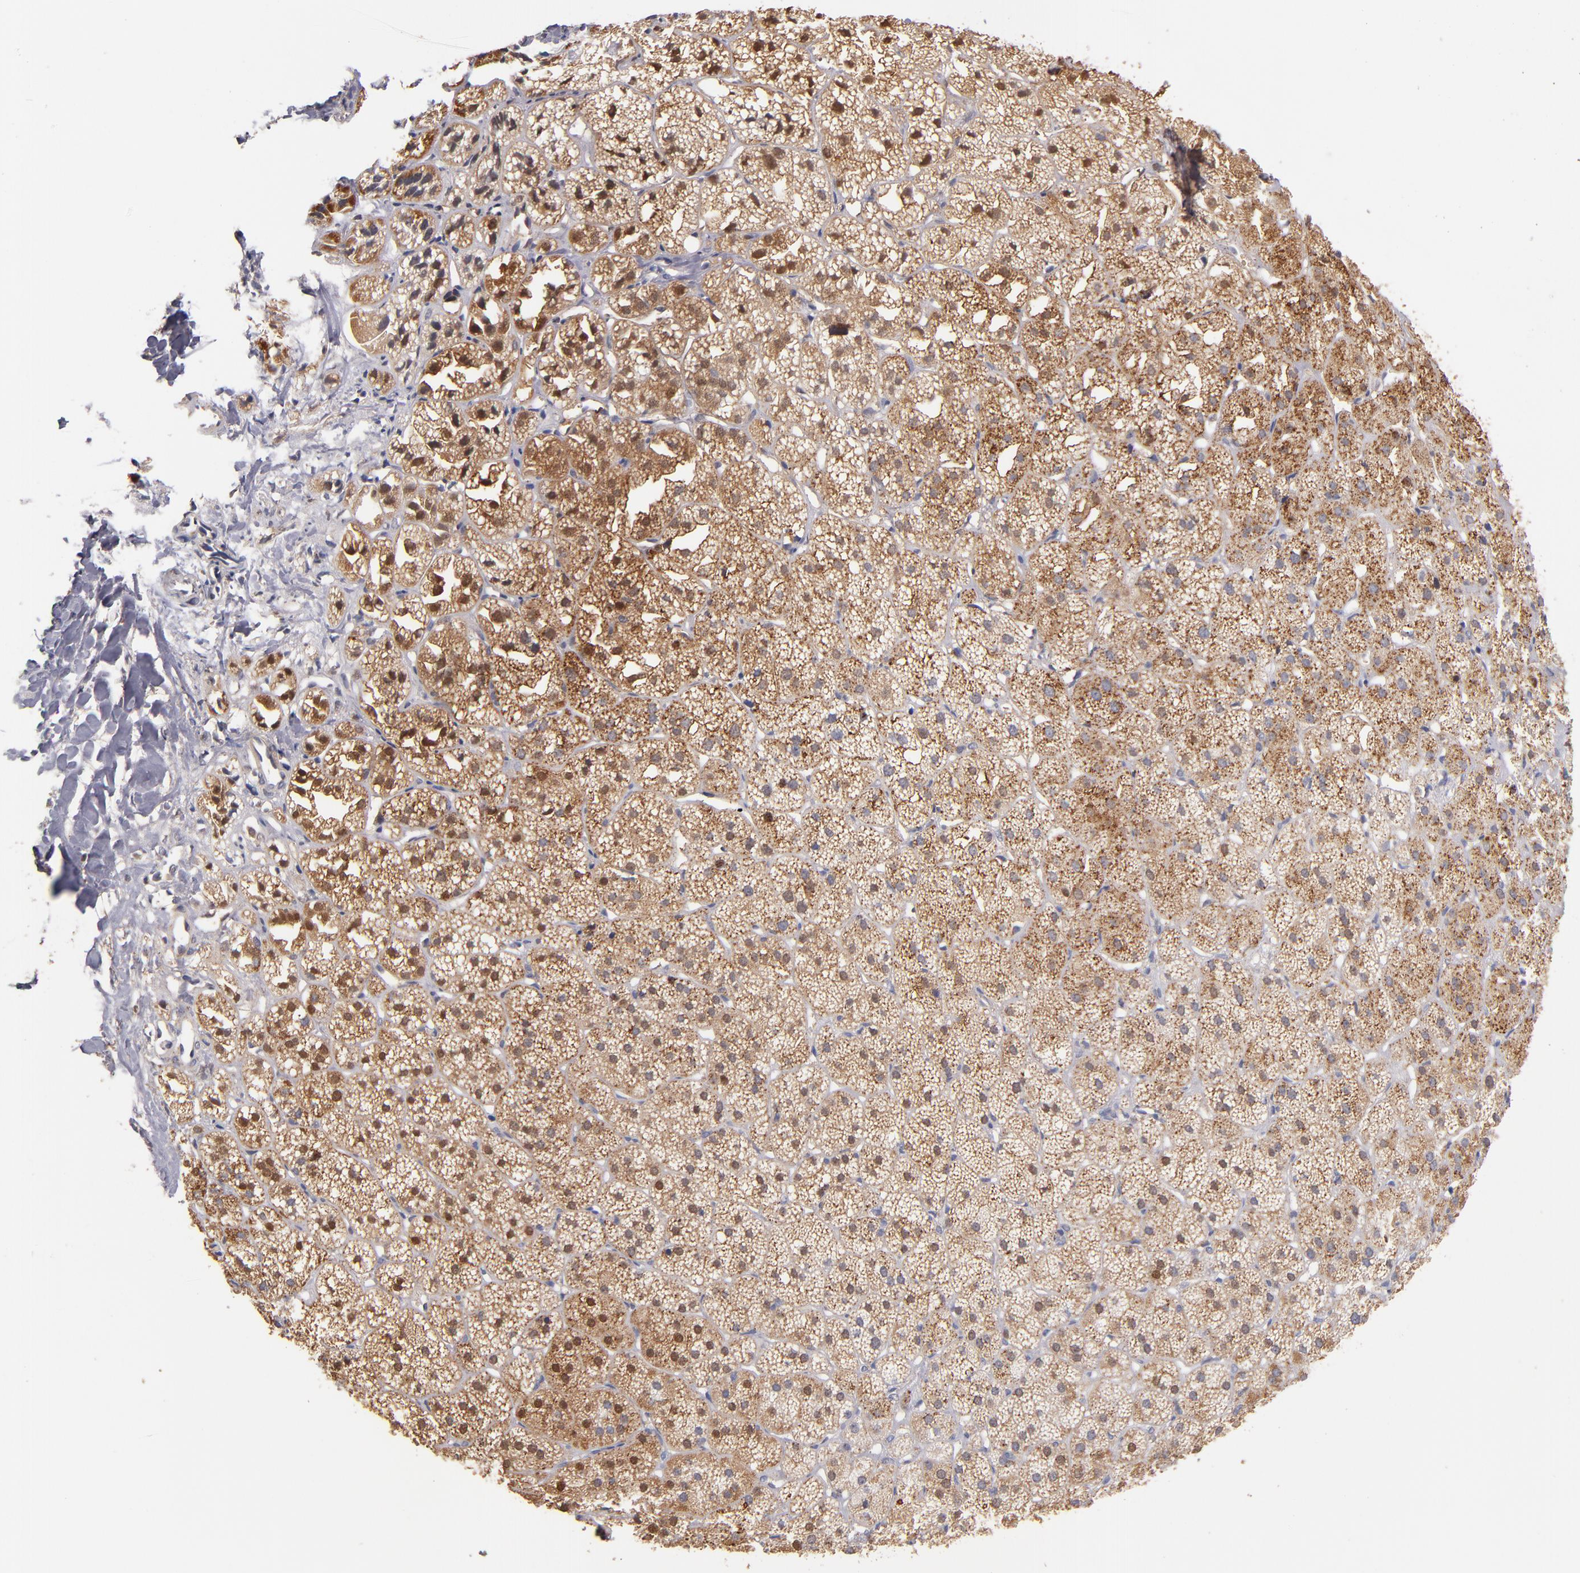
{"staining": {"intensity": "moderate", "quantity": "25%-75%", "location": "cytoplasmic/membranous,nuclear"}, "tissue": "adrenal gland", "cell_type": "Glandular cells", "image_type": "normal", "snomed": [{"axis": "morphology", "description": "Normal tissue, NOS"}, {"axis": "topography", "description": "Adrenal gland"}], "caption": "An IHC image of benign tissue is shown. Protein staining in brown labels moderate cytoplasmic/membranous,nuclear positivity in adrenal gland within glandular cells. The staining was performed using DAB, with brown indicating positive protein expression. Nuclei are stained blue with hematoxylin.", "gene": "DIABLO", "patient": {"sex": "female", "age": 71}}